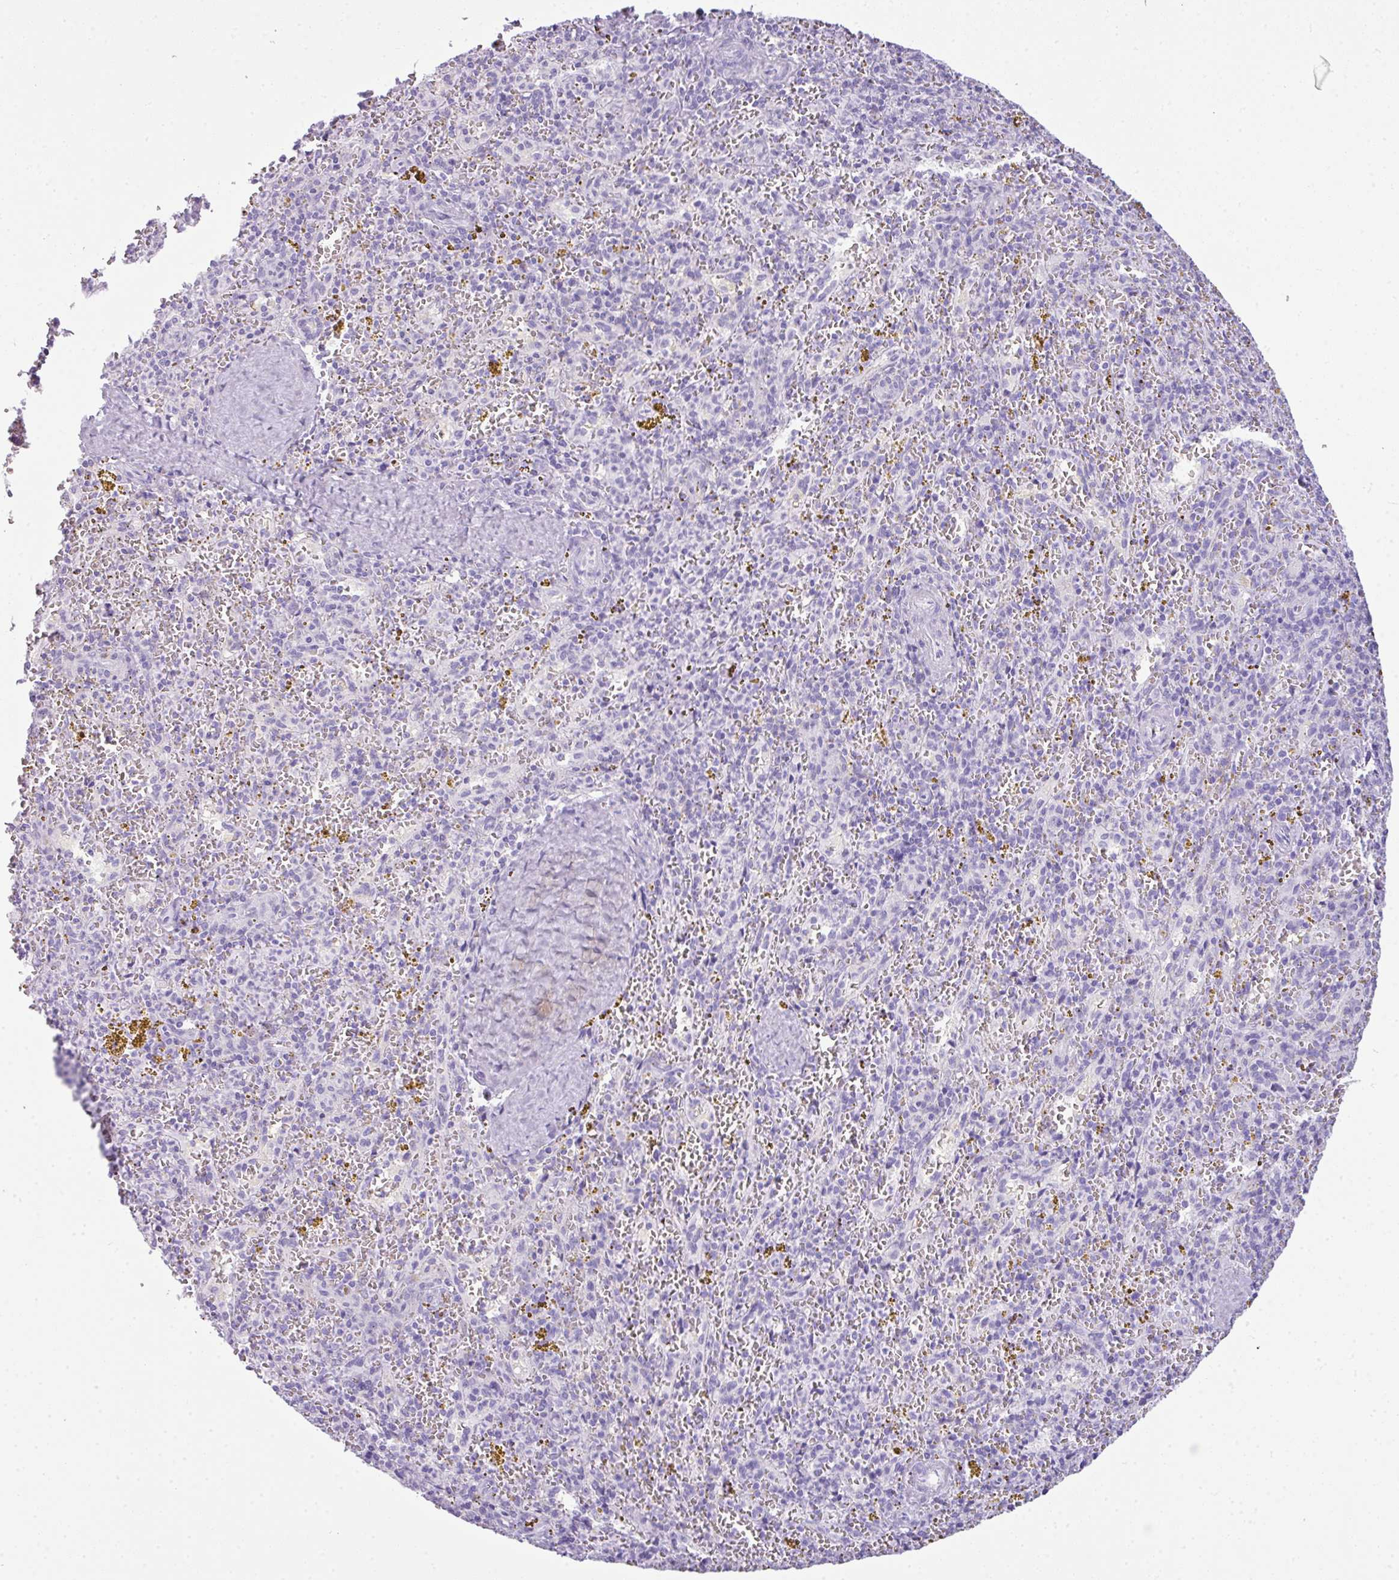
{"staining": {"intensity": "negative", "quantity": "none", "location": "none"}, "tissue": "spleen", "cell_type": "Cells in red pulp", "image_type": "normal", "snomed": [{"axis": "morphology", "description": "Normal tissue, NOS"}, {"axis": "topography", "description": "Spleen"}], "caption": "High power microscopy histopathology image of an immunohistochemistry image of benign spleen, revealing no significant positivity in cells in red pulp. (Stains: DAB (3,3'-diaminobenzidine) immunohistochemistry (IHC) with hematoxylin counter stain, Microscopy: brightfield microscopy at high magnification).", "gene": "TNP1", "patient": {"sex": "male", "age": 57}}